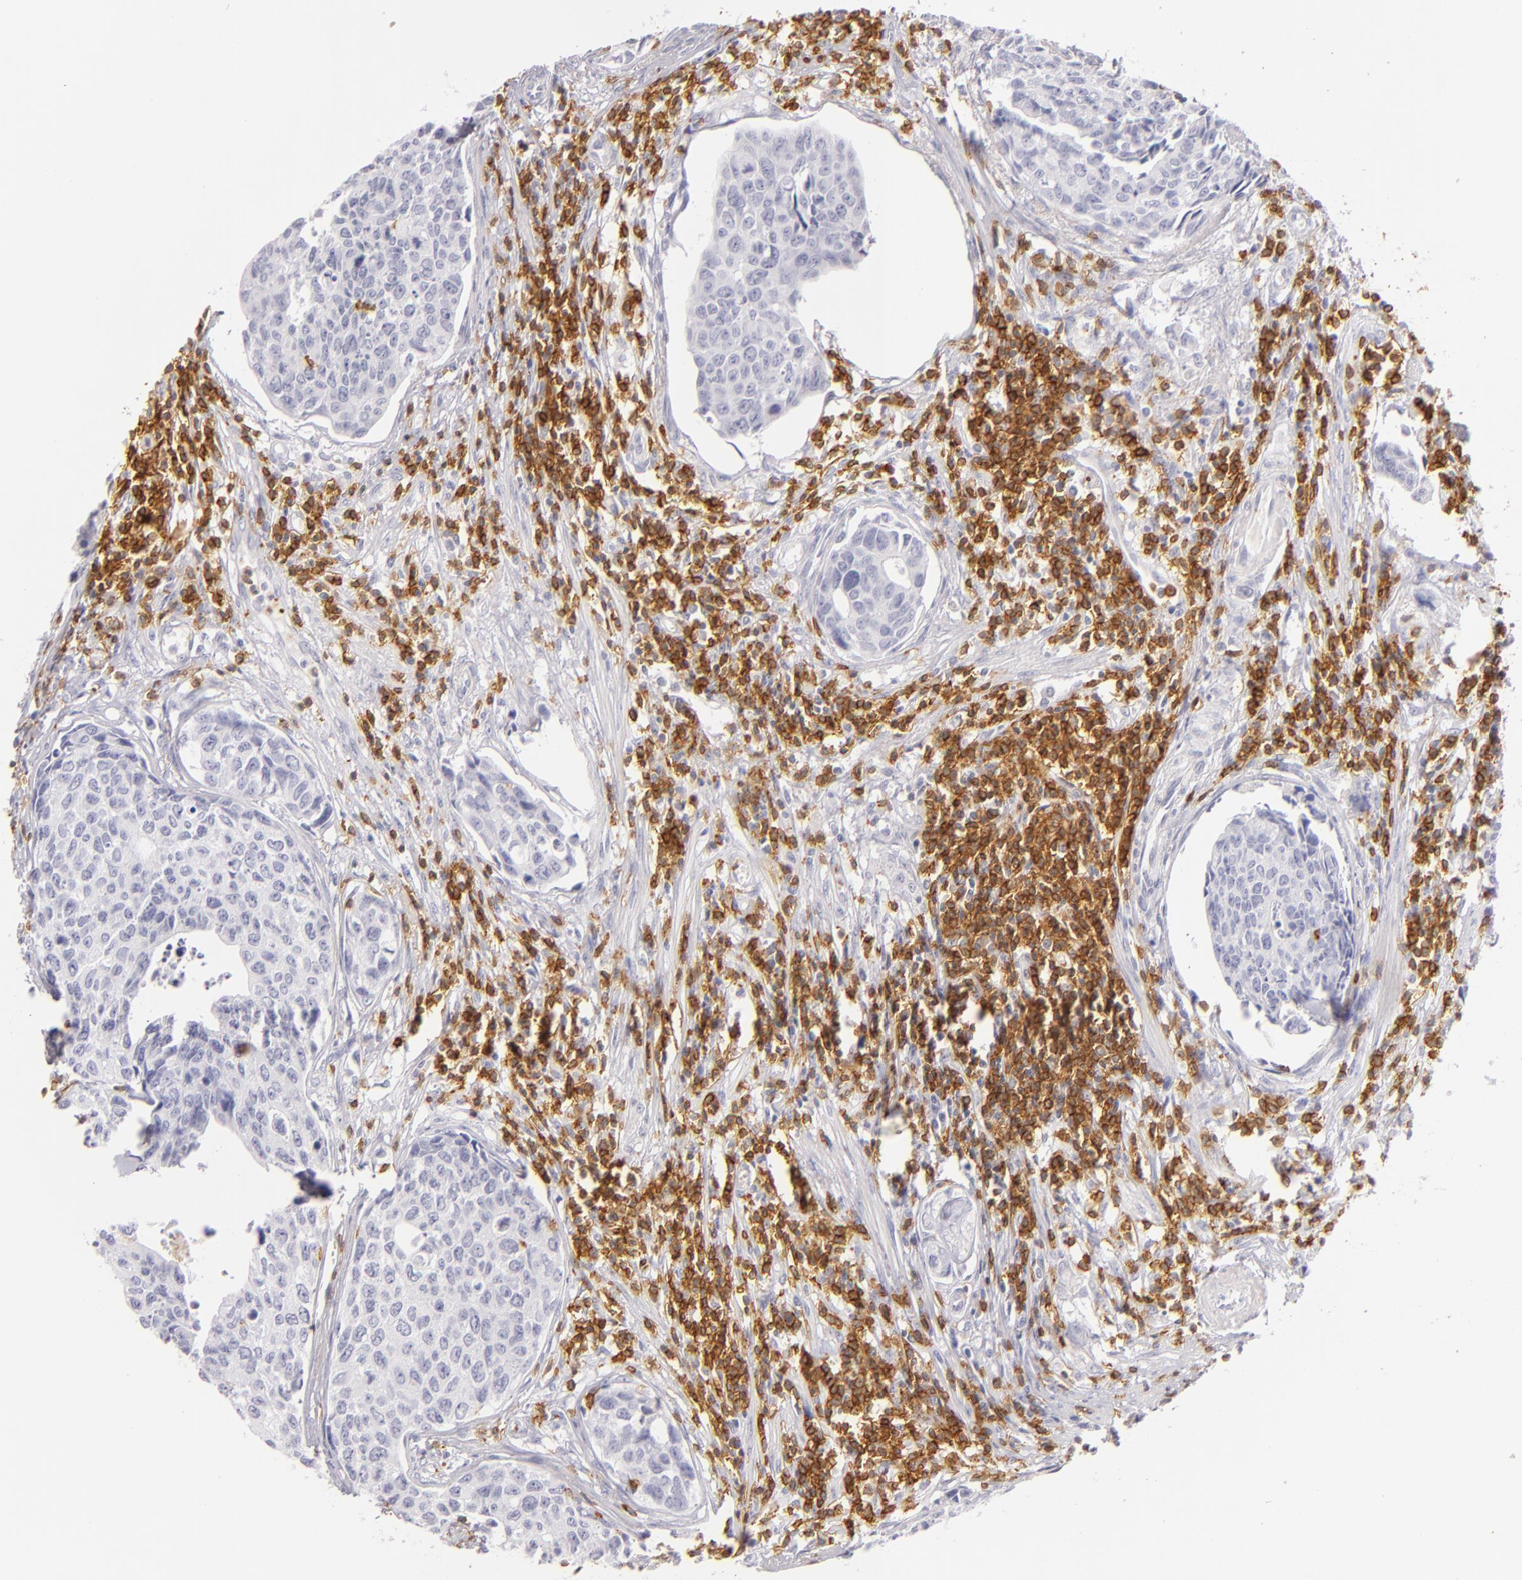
{"staining": {"intensity": "negative", "quantity": "none", "location": "none"}, "tissue": "urothelial cancer", "cell_type": "Tumor cells", "image_type": "cancer", "snomed": [{"axis": "morphology", "description": "Urothelial carcinoma, High grade"}, {"axis": "topography", "description": "Urinary bladder"}], "caption": "Tumor cells show no significant protein staining in urothelial carcinoma (high-grade). Nuclei are stained in blue.", "gene": "LAT", "patient": {"sex": "male", "age": 81}}